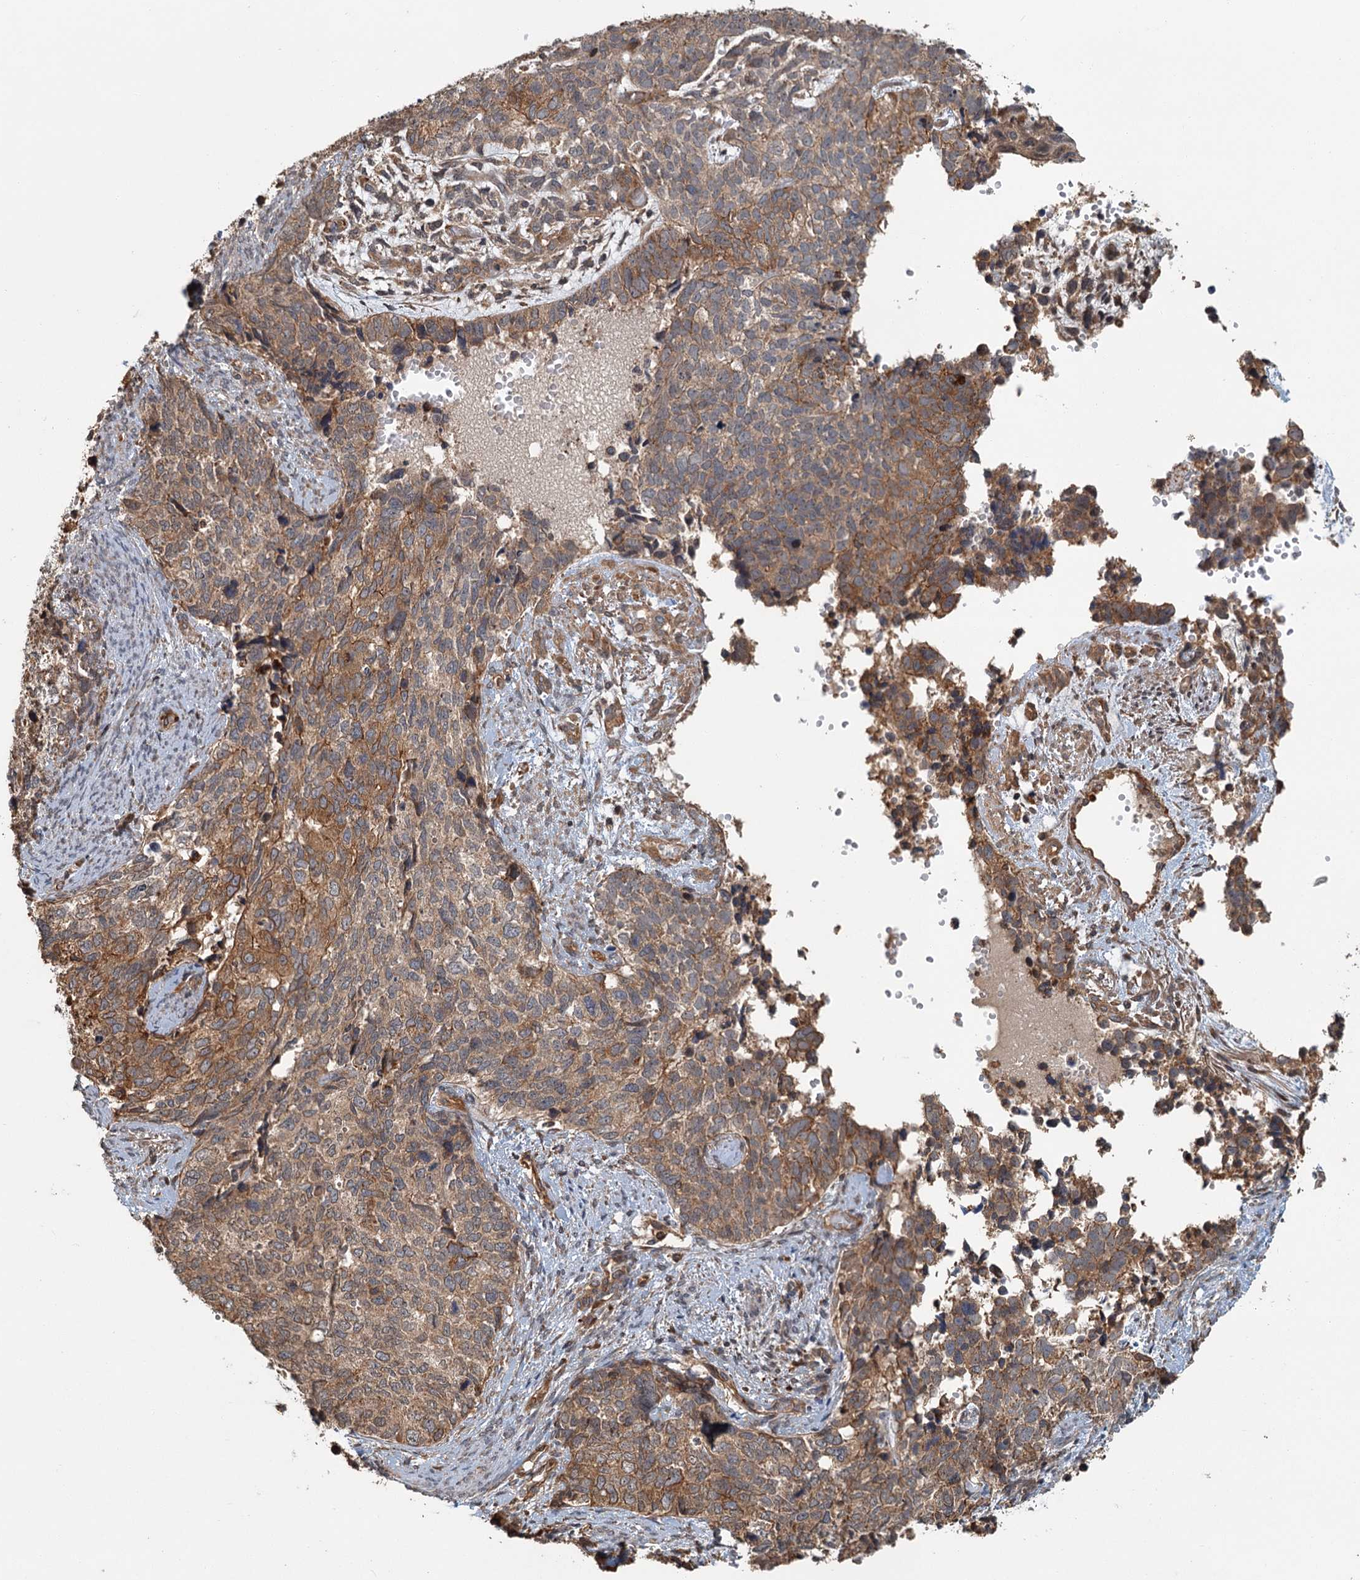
{"staining": {"intensity": "moderate", "quantity": ">75%", "location": "cytoplasmic/membranous"}, "tissue": "cervical cancer", "cell_type": "Tumor cells", "image_type": "cancer", "snomed": [{"axis": "morphology", "description": "Squamous cell carcinoma, NOS"}, {"axis": "topography", "description": "Cervix"}], "caption": "Cervical squamous cell carcinoma stained for a protein exhibits moderate cytoplasmic/membranous positivity in tumor cells.", "gene": "ZNF527", "patient": {"sex": "female", "age": 63}}